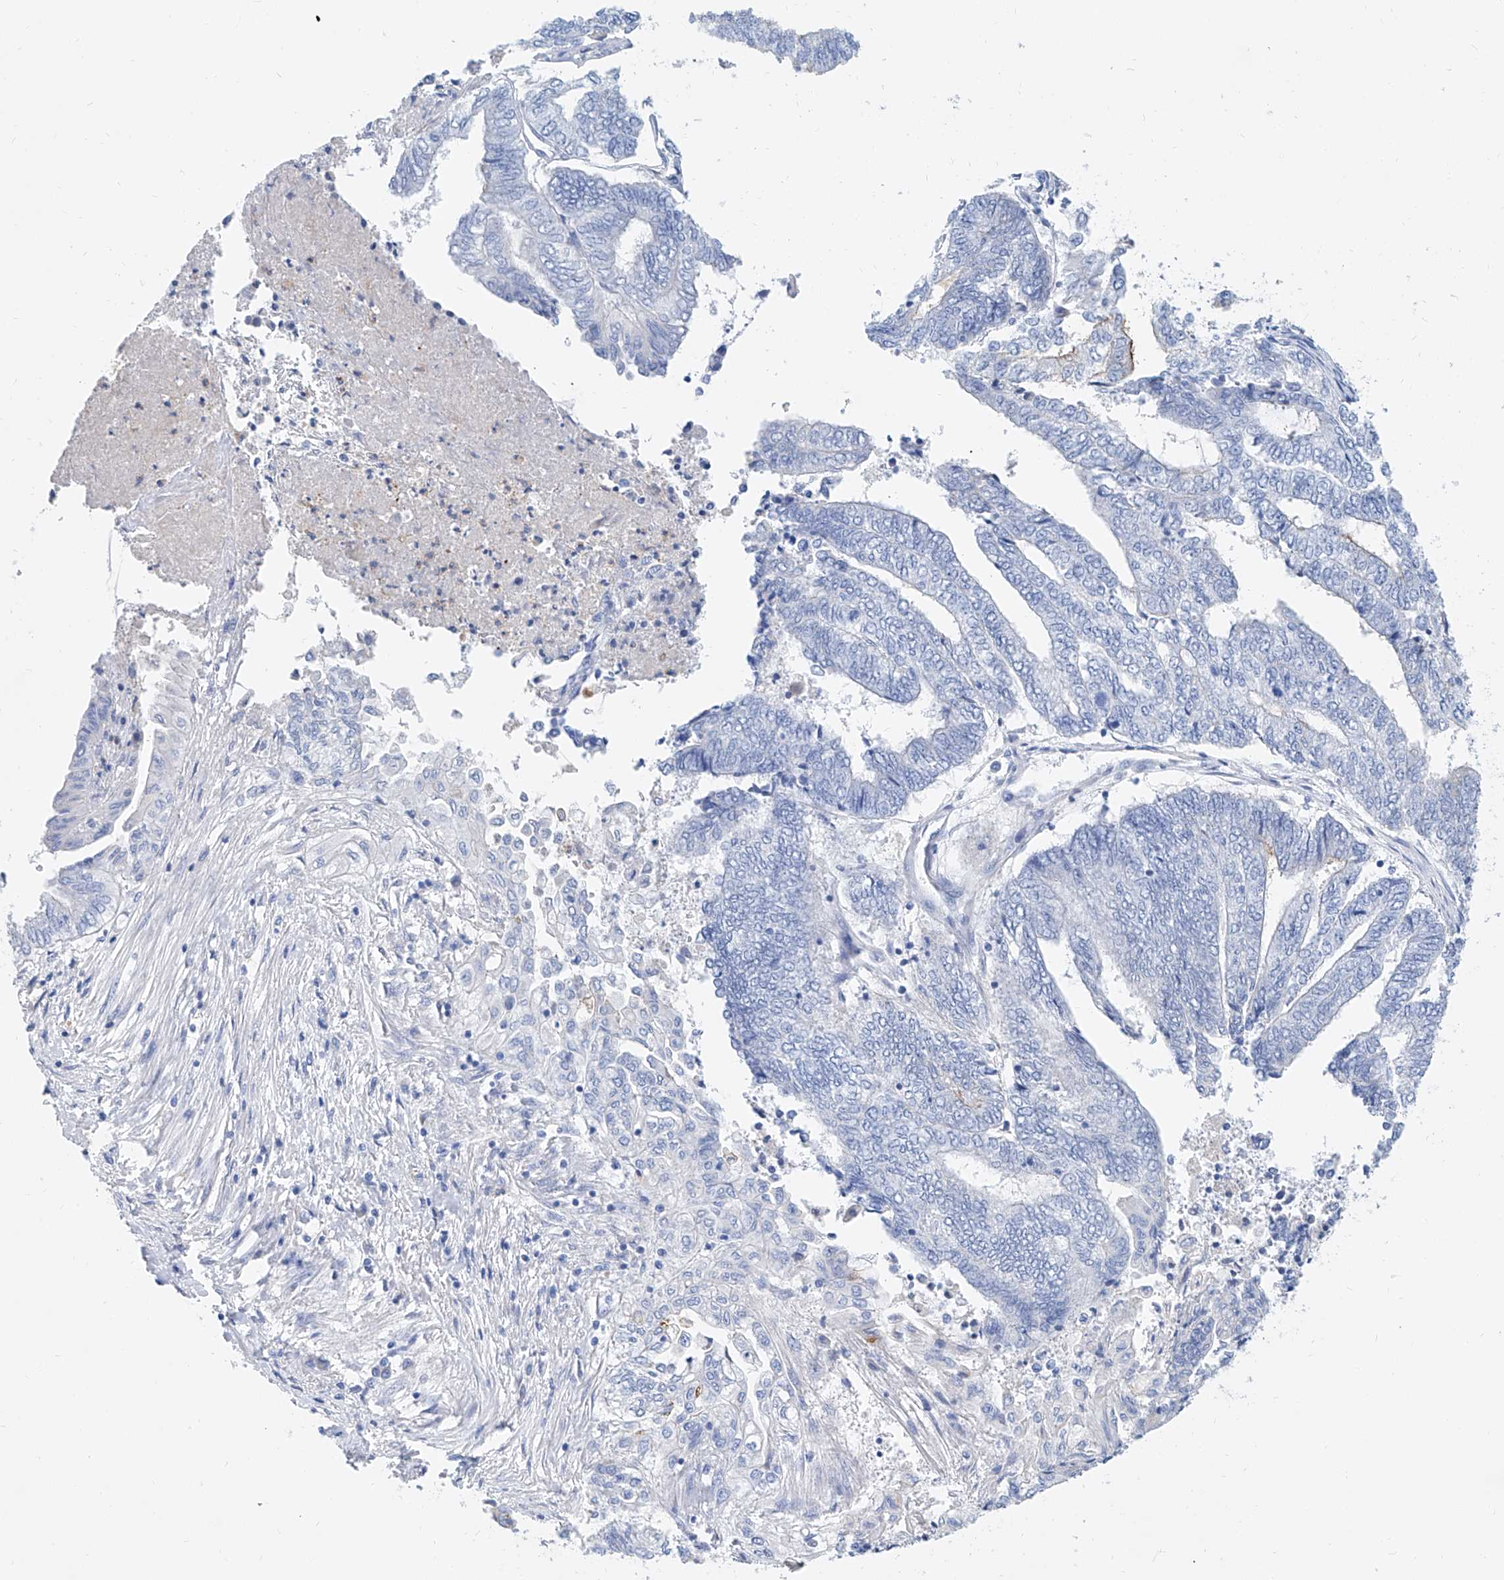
{"staining": {"intensity": "negative", "quantity": "none", "location": "none"}, "tissue": "endometrial cancer", "cell_type": "Tumor cells", "image_type": "cancer", "snomed": [{"axis": "morphology", "description": "Adenocarcinoma, NOS"}, {"axis": "topography", "description": "Uterus"}, {"axis": "topography", "description": "Endometrium"}], "caption": "An immunohistochemistry micrograph of endometrial cancer (adenocarcinoma) is shown. There is no staining in tumor cells of endometrial cancer (adenocarcinoma).", "gene": "SLC25A29", "patient": {"sex": "female", "age": 70}}